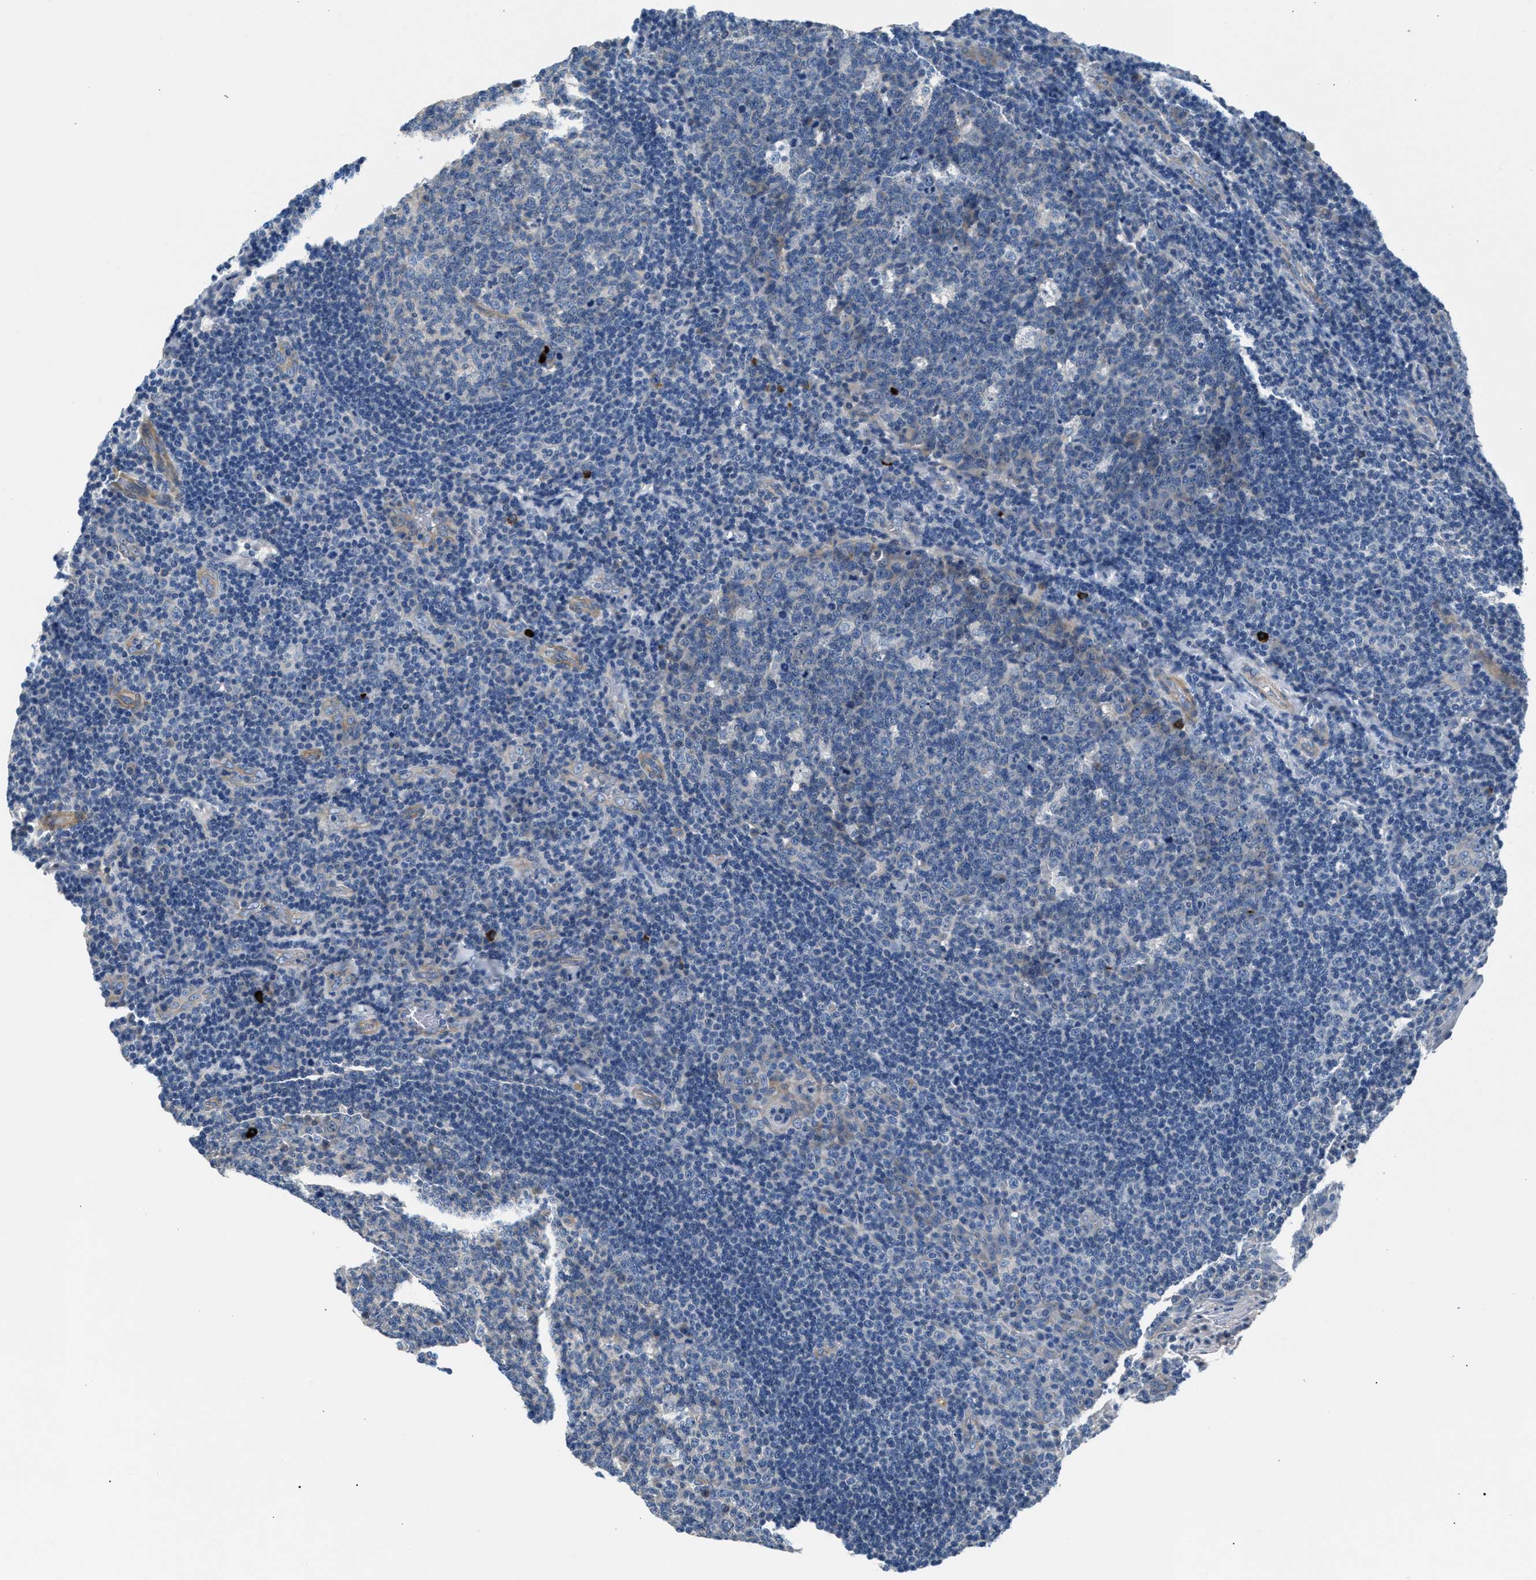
{"staining": {"intensity": "negative", "quantity": "none", "location": "none"}, "tissue": "tonsil", "cell_type": "Germinal center cells", "image_type": "normal", "snomed": [{"axis": "morphology", "description": "Normal tissue, NOS"}, {"axis": "topography", "description": "Tonsil"}], "caption": "IHC photomicrograph of unremarkable tonsil: human tonsil stained with DAB (3,3'-diaminobenzidine) reveals no significant protein expression in germinal center cells. Nuclei are stained in blue.", "gene": "CDRT4", "patient": {"sex": "male", "age": 17}}